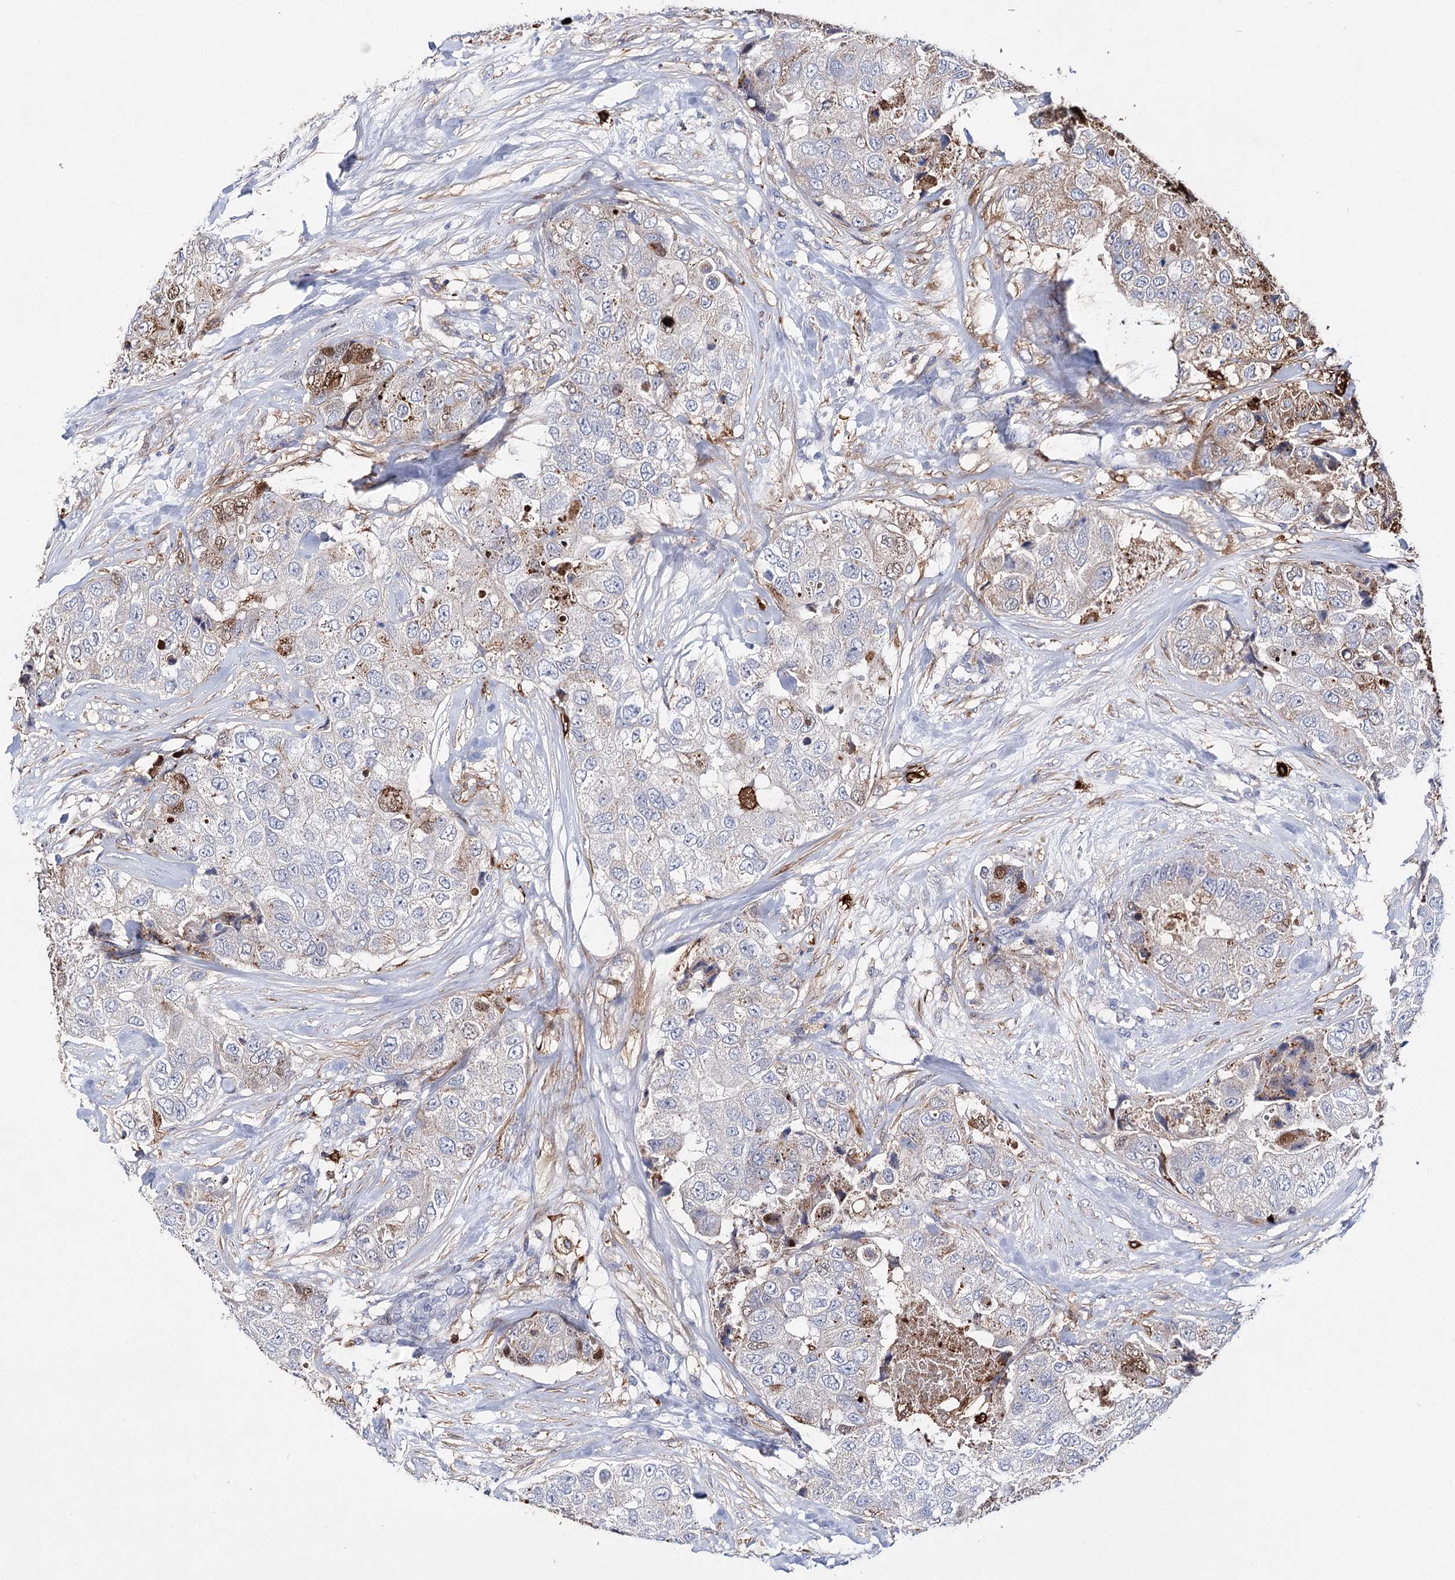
{"staining": {"intensity": "moderate", "quantity": "<25%", "location": "cytoplasmic/membranous"}, "tissue": "breast cancer", "cell_type": "Tumor cells", "image_type": "cancer", "snomed": [{"axis": "morphology", "description": "Duct carcinoma"}, {"axis": "topography", "description": "Breast"}], "caption": "There is low levels of moderate cytoplasmic/membranous expression in tumor cells of breast invasive ductal carcinoma, as demonstrated by immunohistochemical staining (brown color).", "gene": "CFAP46", "patient": {"sex": "female", "age": 62}}